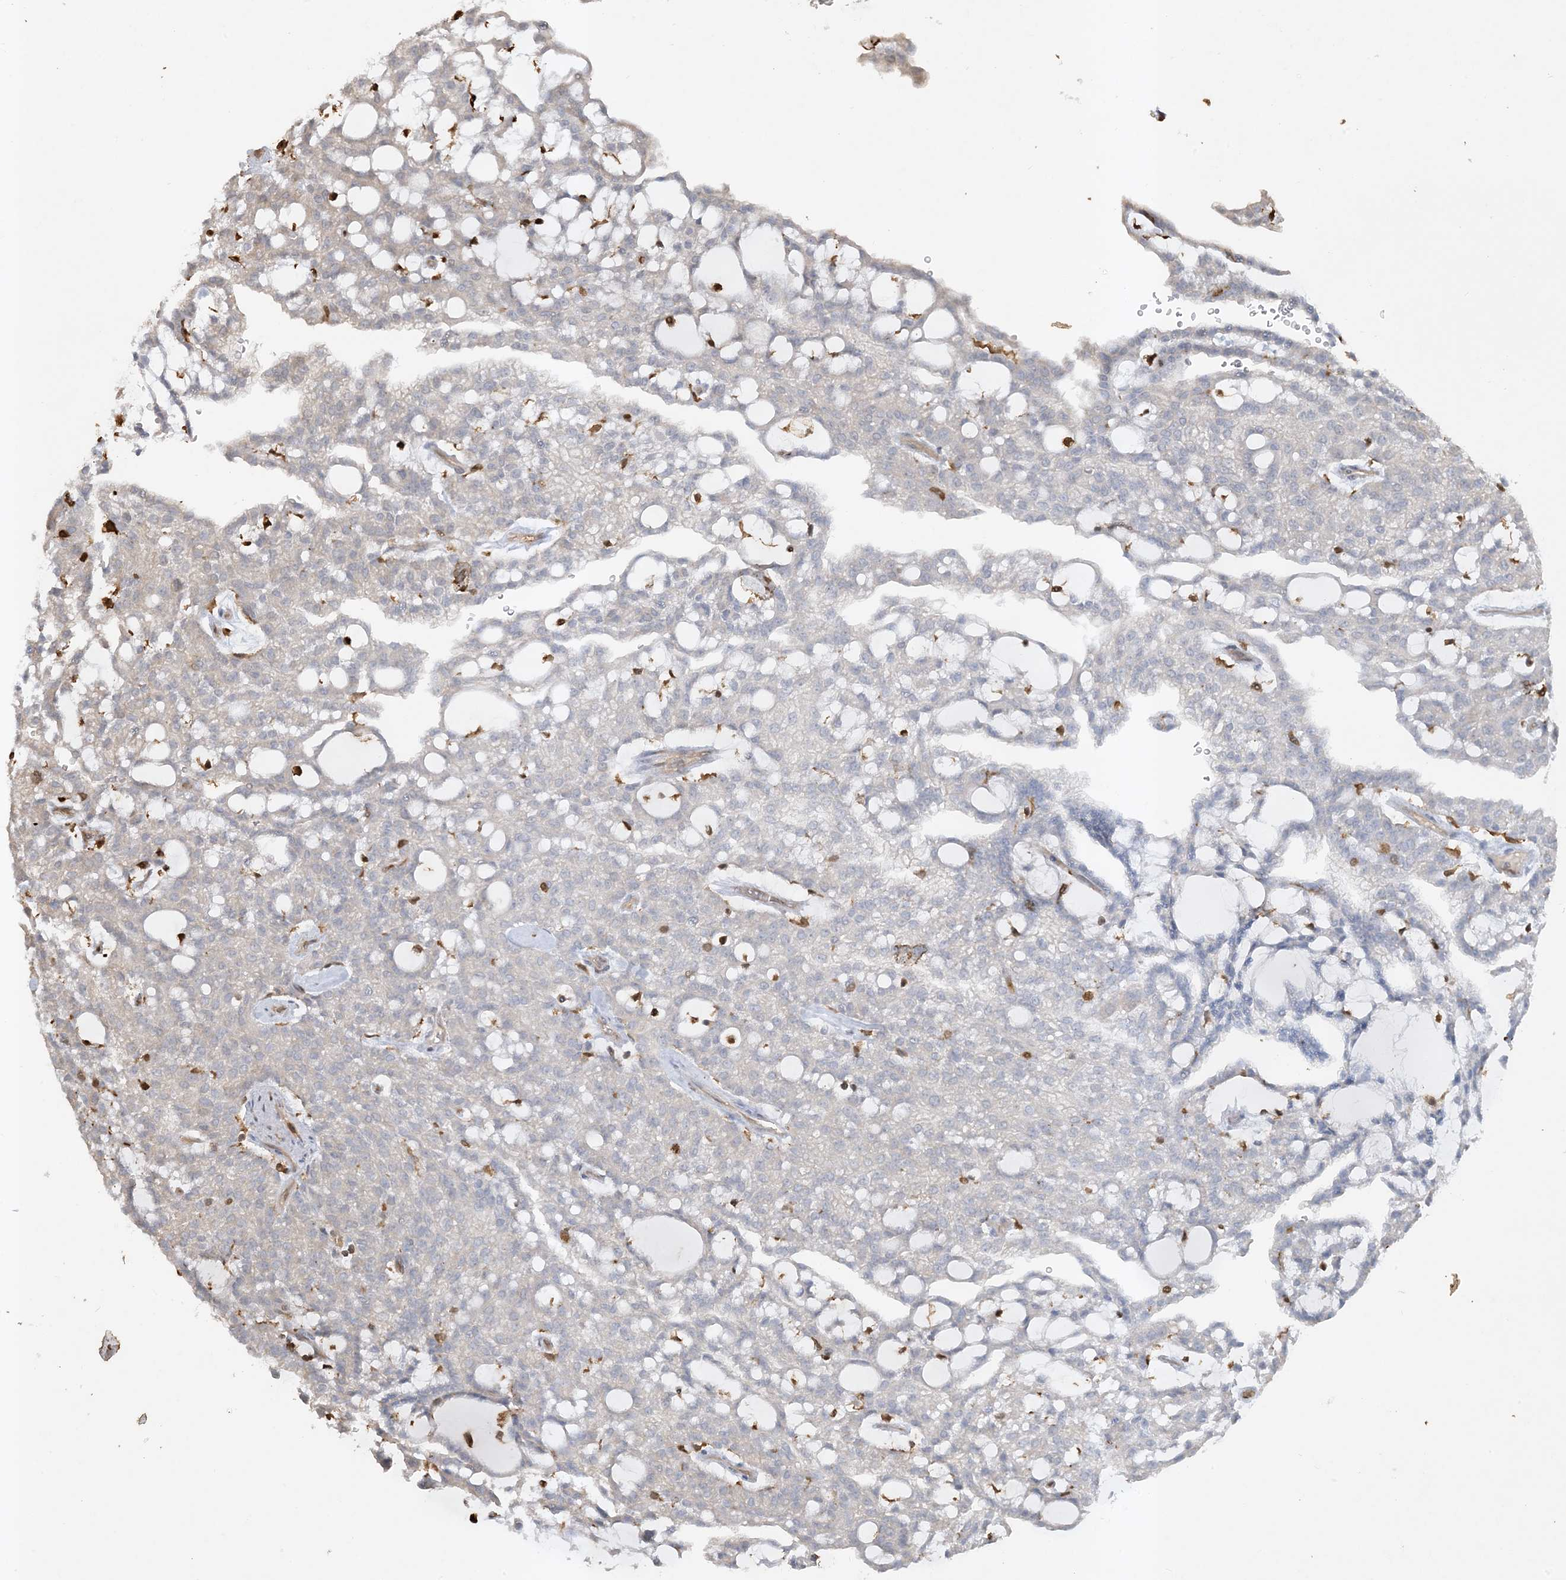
{"staining": {"intensity": "negative", "quantity": "none", "location": "none"}, "tissue": "renal cancer", "cell_type": "Tumor cells", "image_type": "cancer", "snomed": [{"axis": "morphology", "description": "Adenocarcinoma, NOS"}, {"axis": "topography", "description": "Kidney"}], "caption": "The histopathology image displays no staining of tumor cells in adenocarcinoma (renal). (IHC, brightfield microscopy, high magnification).", "gene": "TMSB4X", "patient": {"sex": "male", "age": 63}}